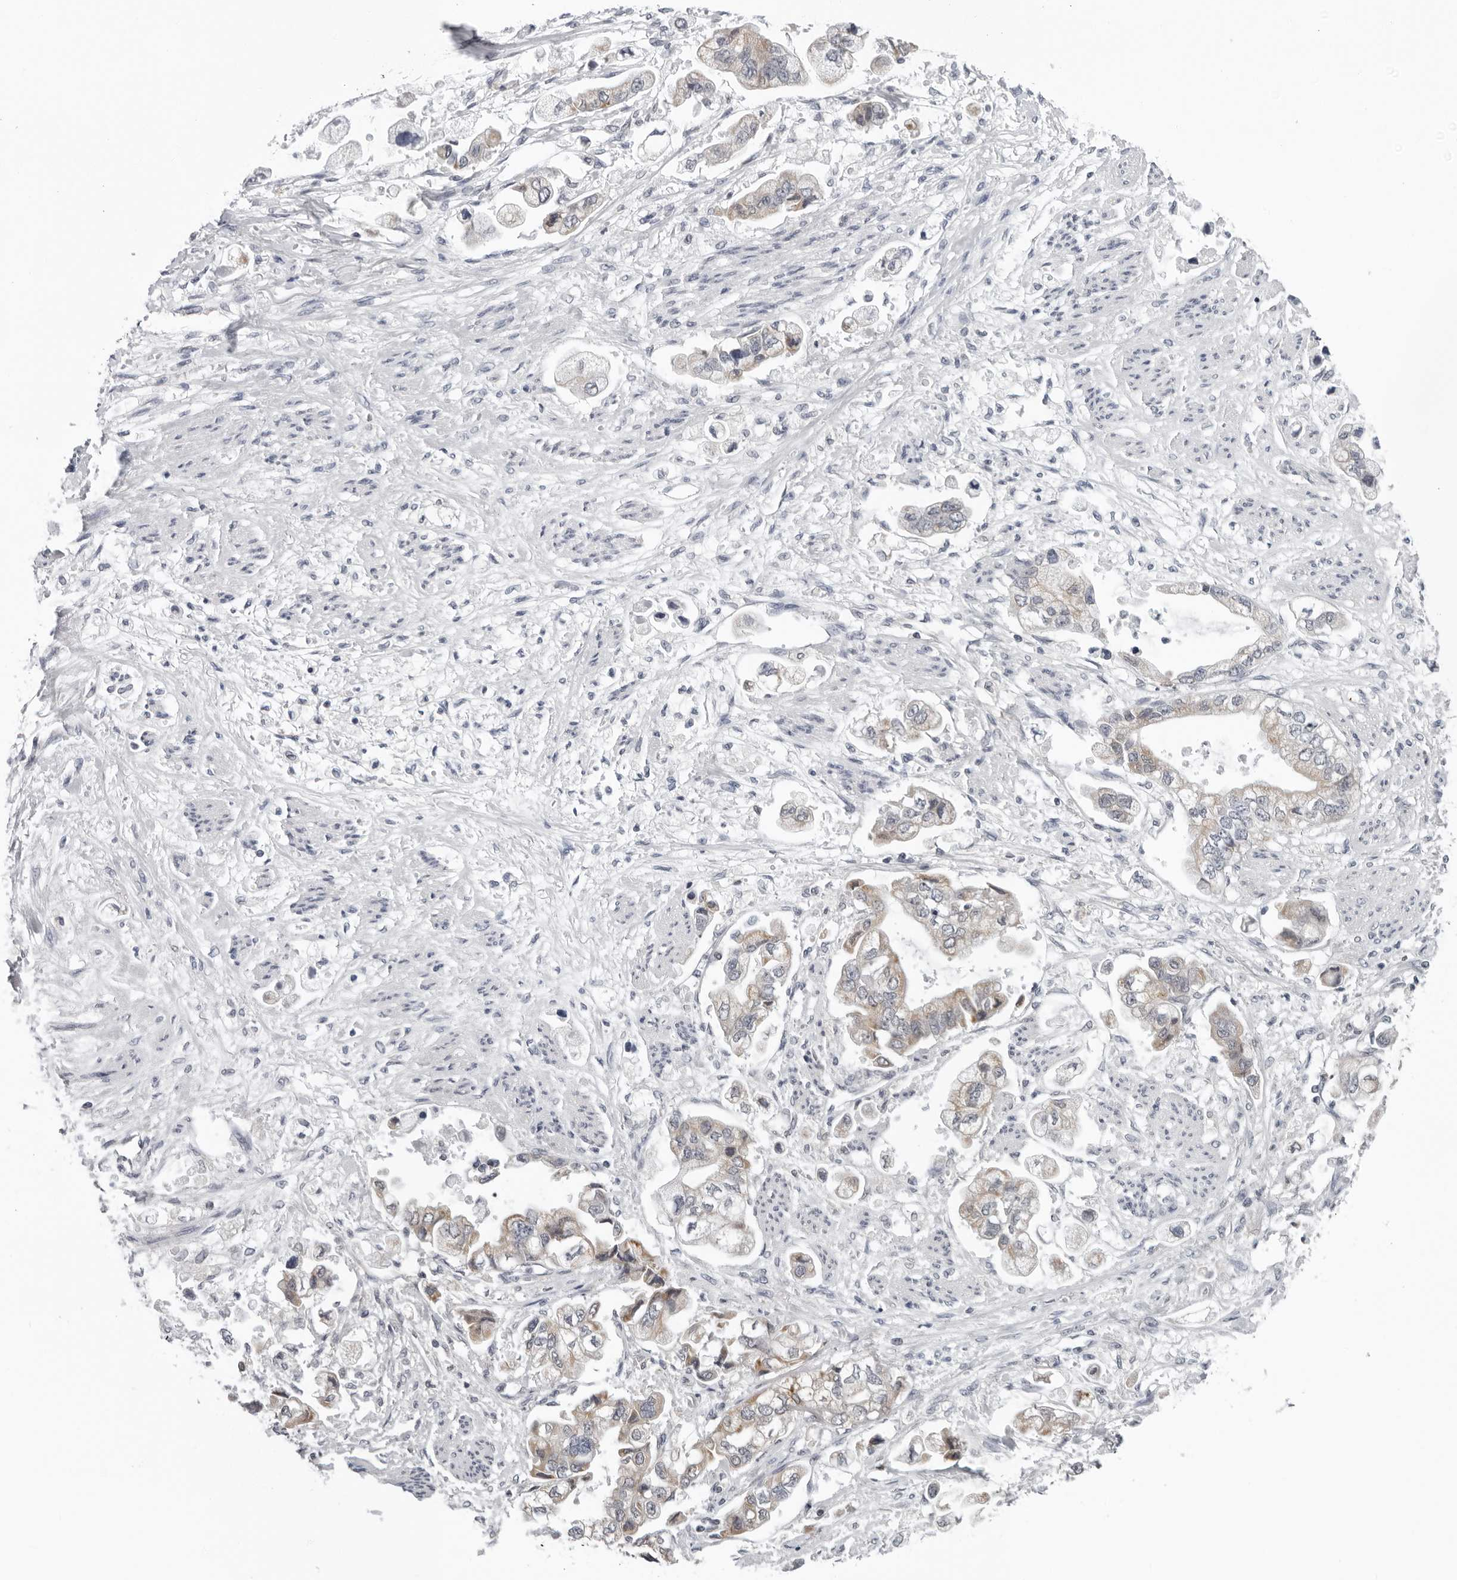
{"staining": {"intensity": "weak", "quantity": "25%-75%", "location": "cytoplasmic/membranous"}, "tissue": "stomach cancer", "cell_type": "Tumor cells", "image_type": "cancer", "snomed": [{"axis": "morphology", "description": "Adenocarcinoma, NOS"}, {"axis": "topography", "description": "Stomach"}], "caption": "Protein expression analysis of human stomach cancer reveals weak cytoplasmic/membranous staining in about 25%-75% of tumor cells.", "gene": "CPT2", "patient": {"sex": "male", "age": 62}}